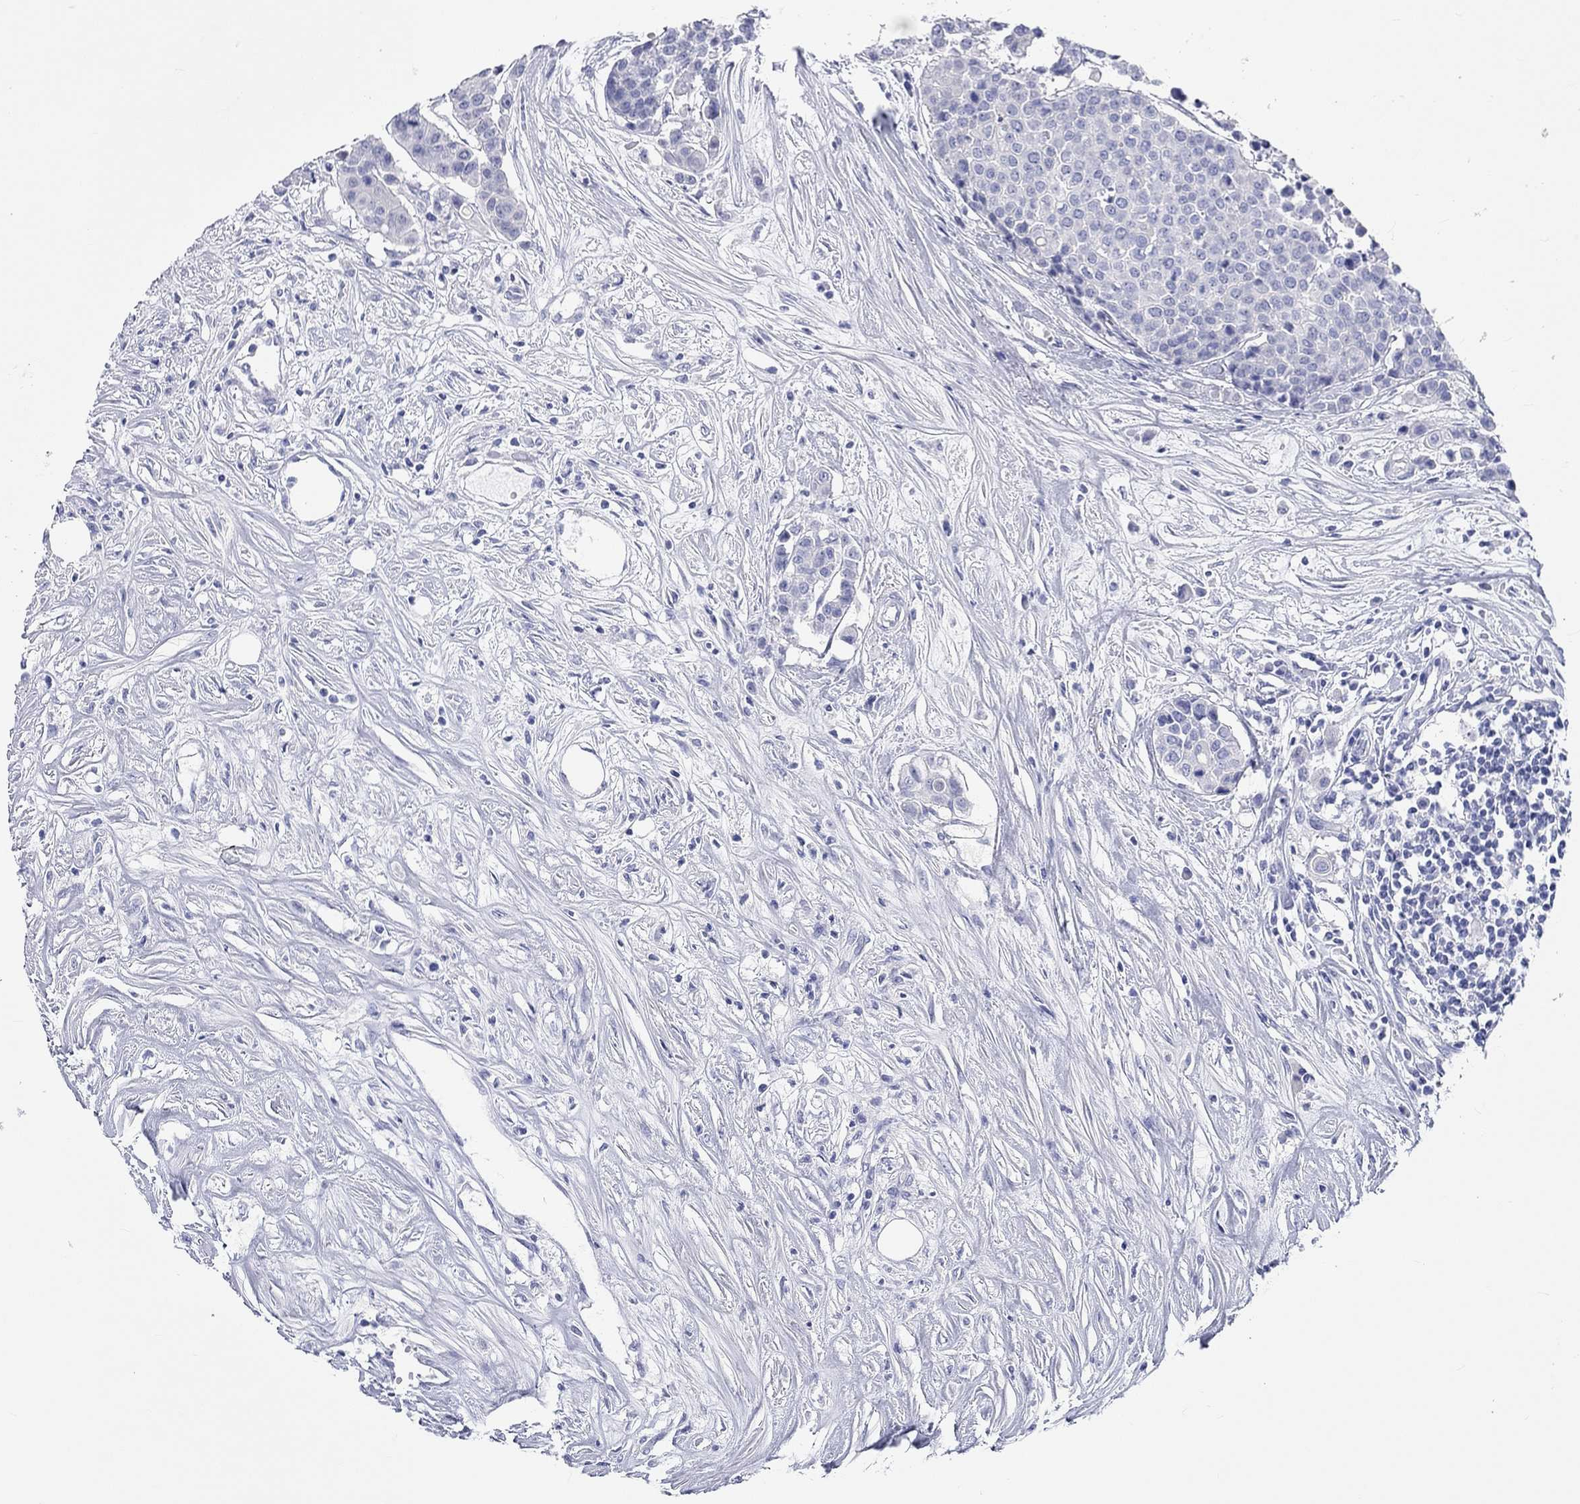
{"staining": {"intensity": "negative", "quantity": "none", "location": "none"}, "tissue": "carcinoid", "cell_type": "Tumor cells", "image_type": "cancer", "snomed": [{"axis": "morphology", "description": "Carcinoid, malignant, NOS"}, {"axis": "topography", "description": "Colon"}], "caption": "Malignant carcinoid was stained to show a protein in brown. There is no significant positivity in tumor cells.", "gene": "SPATA9", "patient": {"sex": "male", "age": 81}}